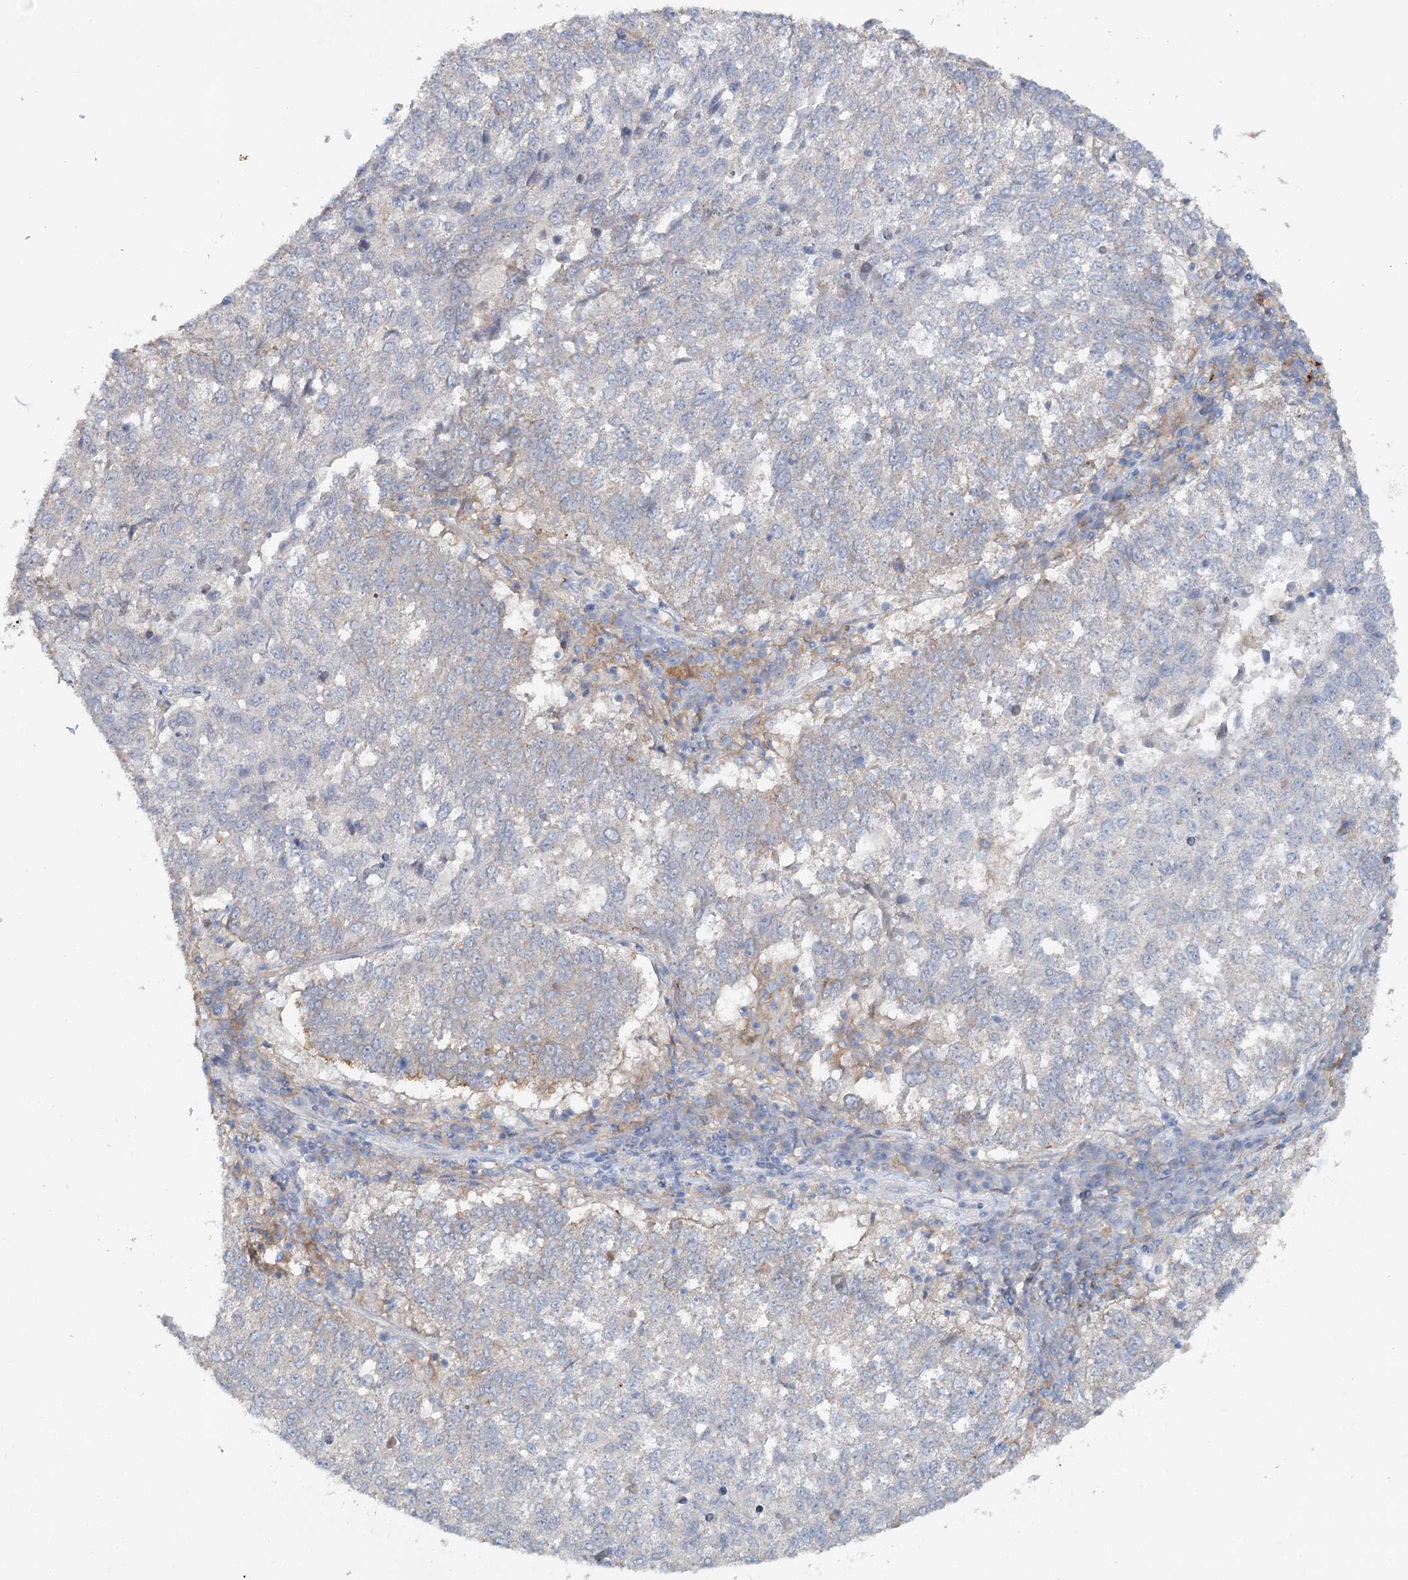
{"staining": {"intensity": "negative", "quantity": "none", "location": "none"}, "tissue": "lung cancer", "cell_type": "Tumor cells", "image_type": "cancer", "snomed": [{"axis": "morphology", "description": "Squamous cell carcinoma, NOS"}, {"axis": "topography", "description": "Lung"}], "caption": "Protein analysis of lung cancer (squamous cell carcinoma) demonstrates no significant positivity in tumor cells.", "gene": "ALDH3B1", "patient": {"sex": "male", "age": 73}}